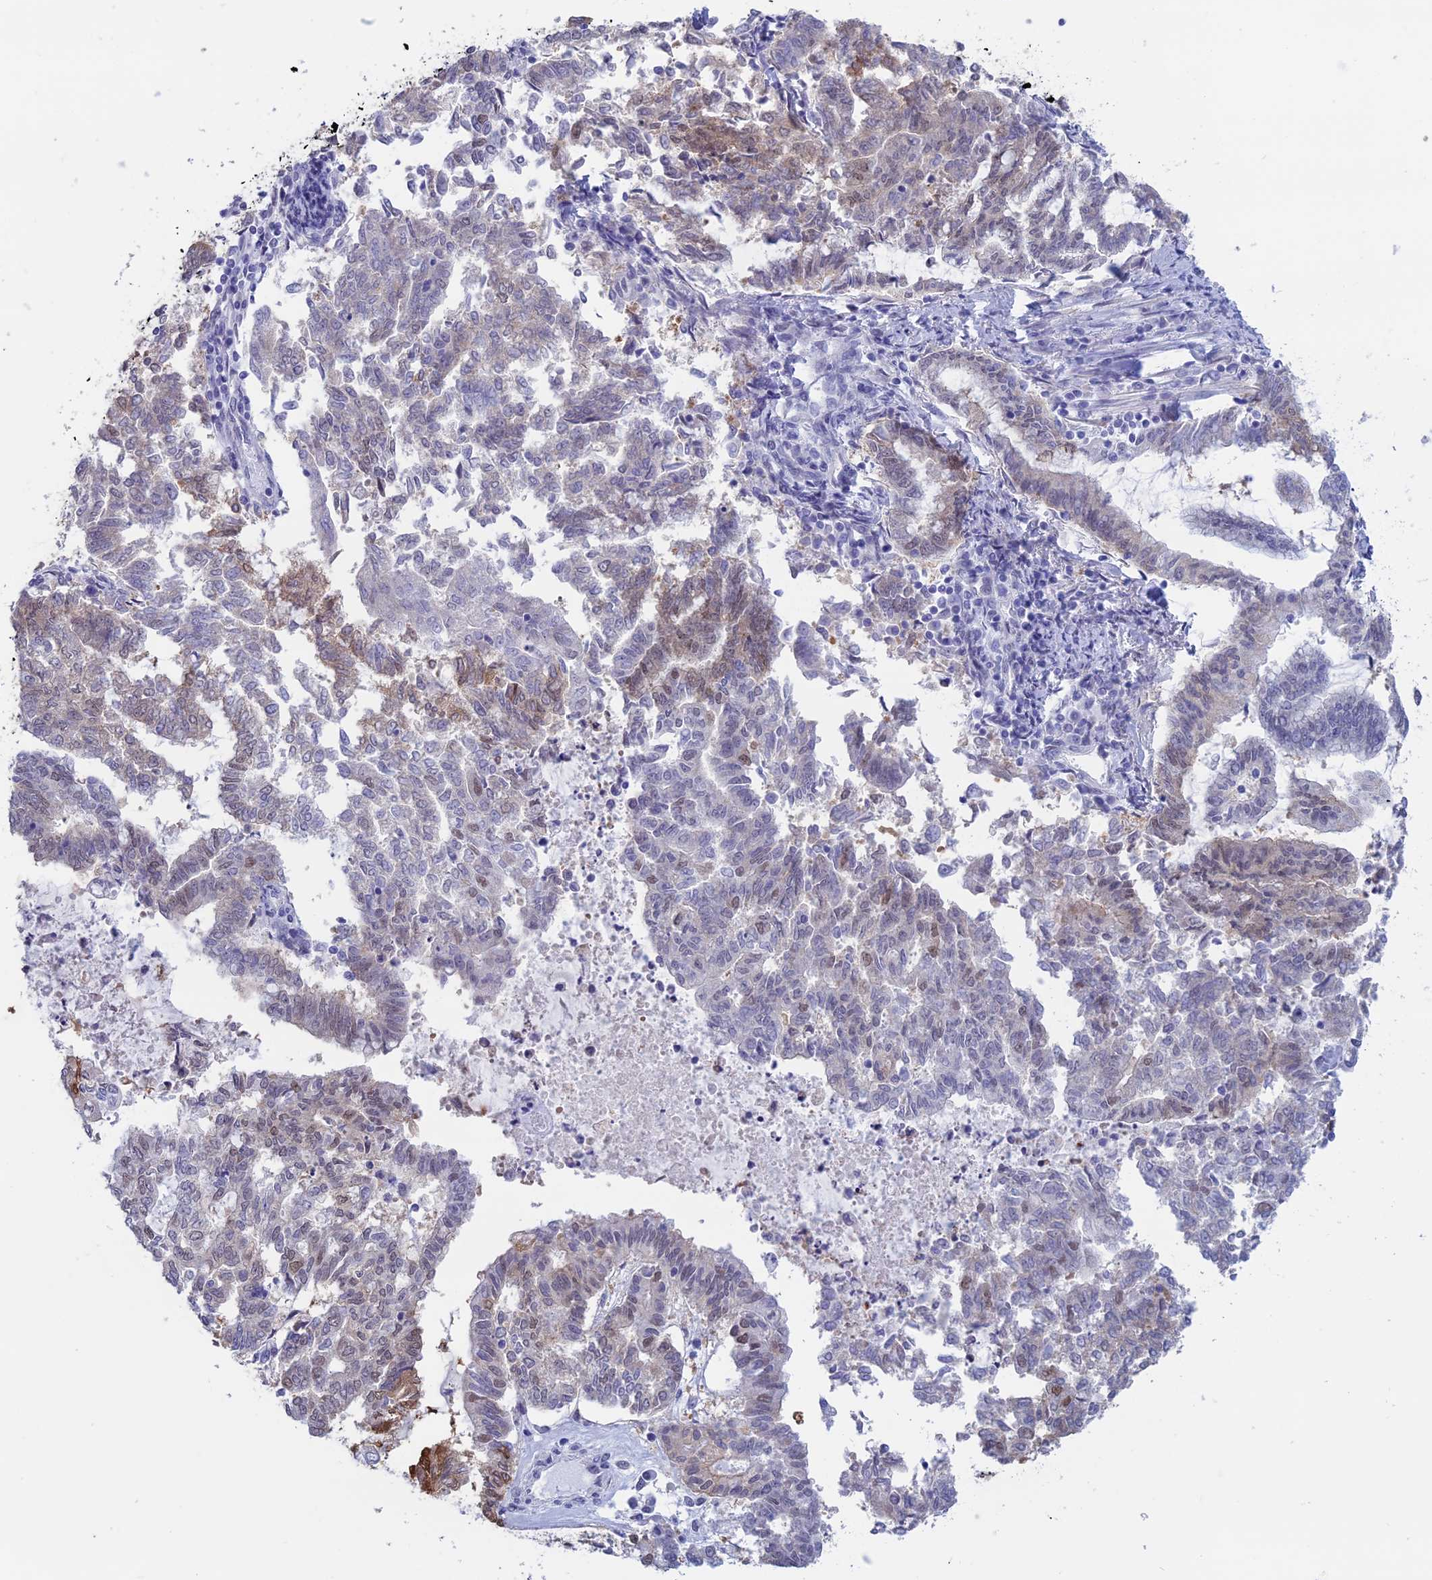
{"staining": {"intensity": "weak", "quantity": "<25%", "location": "cytoplasmic/membranous,nuclear"}, "tissue": "endometrial cancer", "cell_type": "Tumor cells", "image_type": "cancer", "snomed": [{"axis": "morphology", "description": "Adenocarcinoma, NOS"}, {"axis": "topography", "description": "Endometrium"}], "caption": "An immunohistochemistry (IHC) photomicrograph of endometrial cancer is shown. There is no staining in tumor cells of endometrial cancer. (DAB (3,3'-diaminobenzidine) immunohistochemistry (IHC) with hematoxylin counter stain).", "gene": "LHFPL2", "patient": {"sex": "female", "age": 79}}